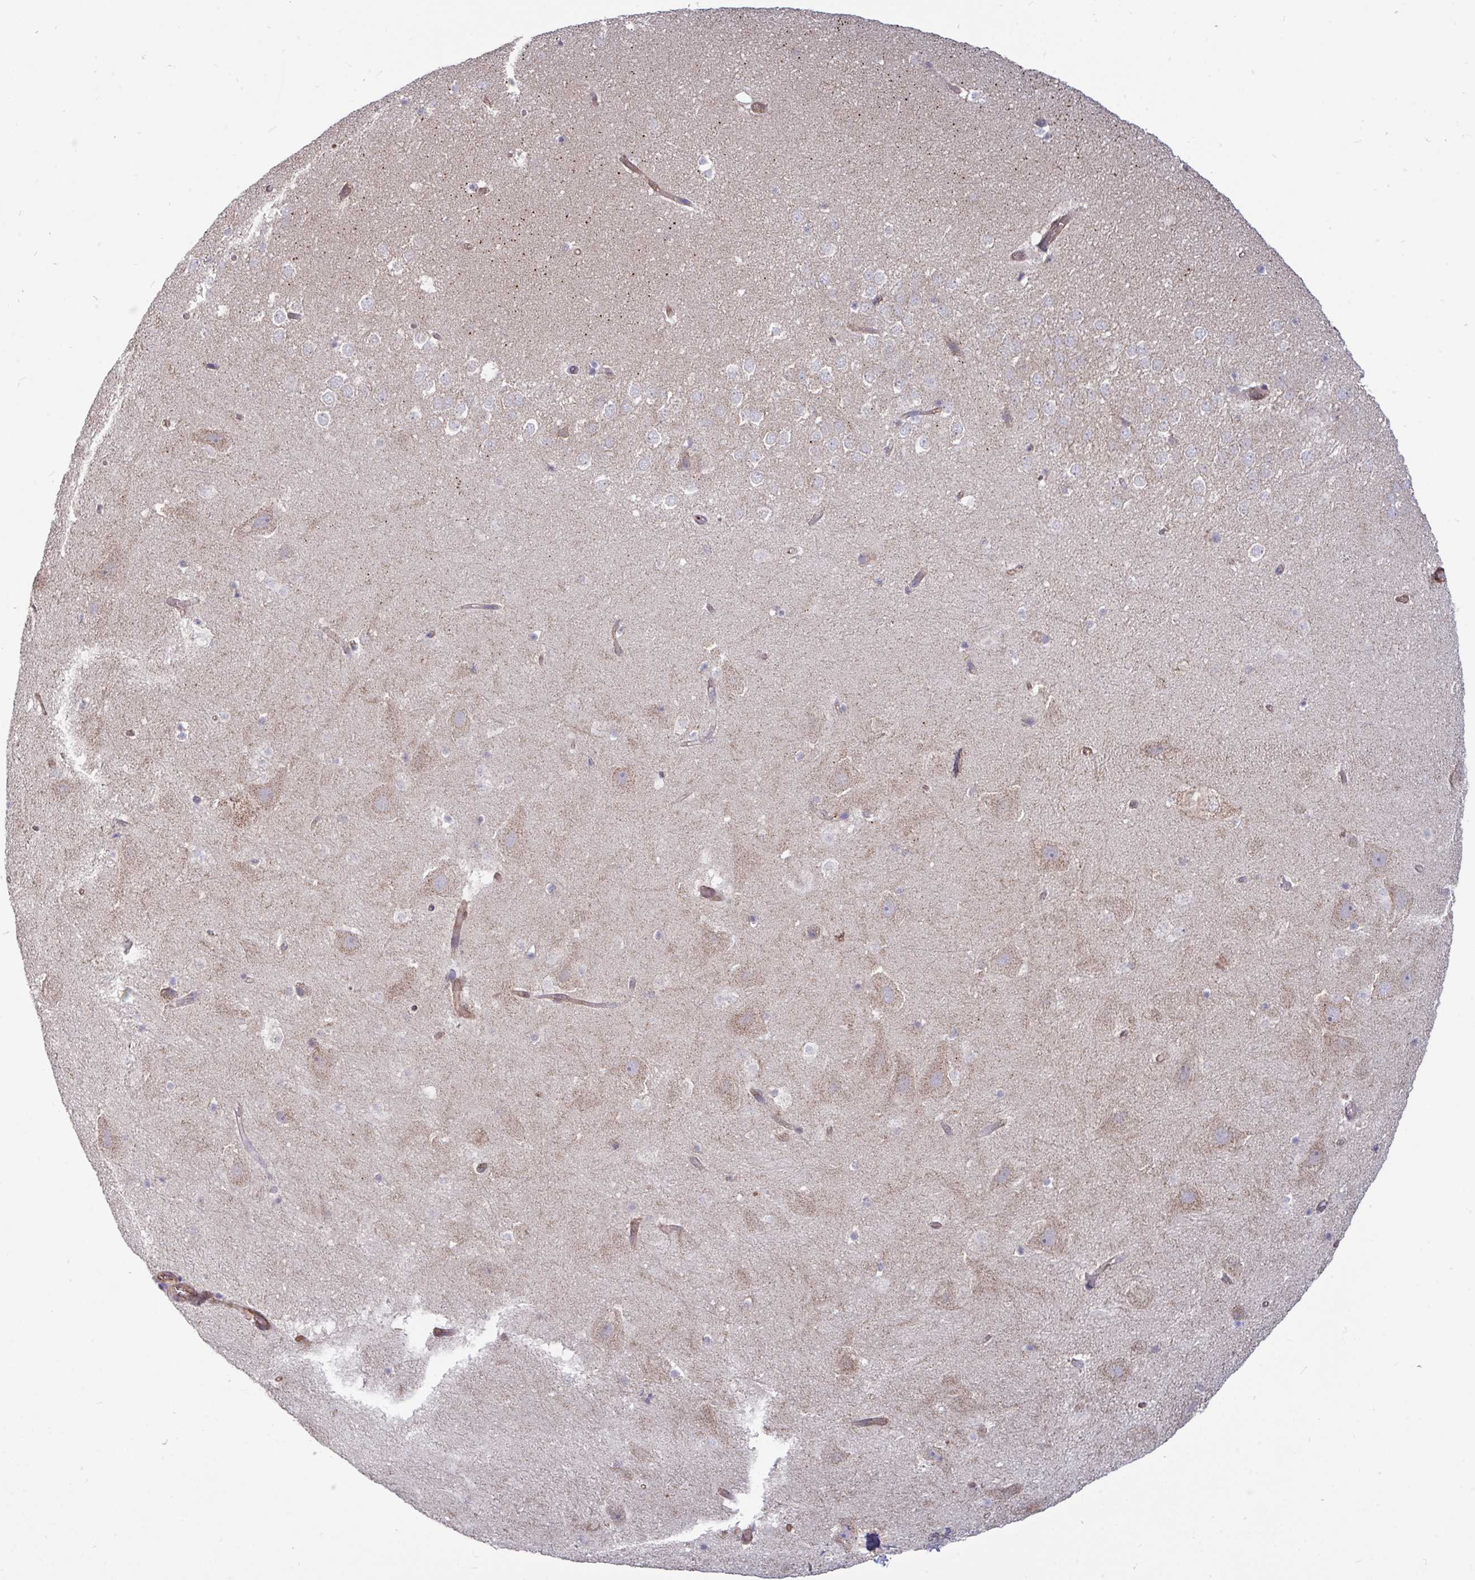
{"staining": {"intensity": "negative", "quantity": "none", "location": "none"}, "tissue": "hippocampus", "cell_type": "Glial cells", "image_type": "normal", "snomed": [{"axis": "morphology", "description": "Normal tissue, NOS"}, {"axis": "topography", "description": "Hippocampus"}], "caption": "Micrograph shows no protein expression in glial cells of unremarkable hippocampus.", "gene": "ISCU", "patient": {"sex": "female", "age": 42}}